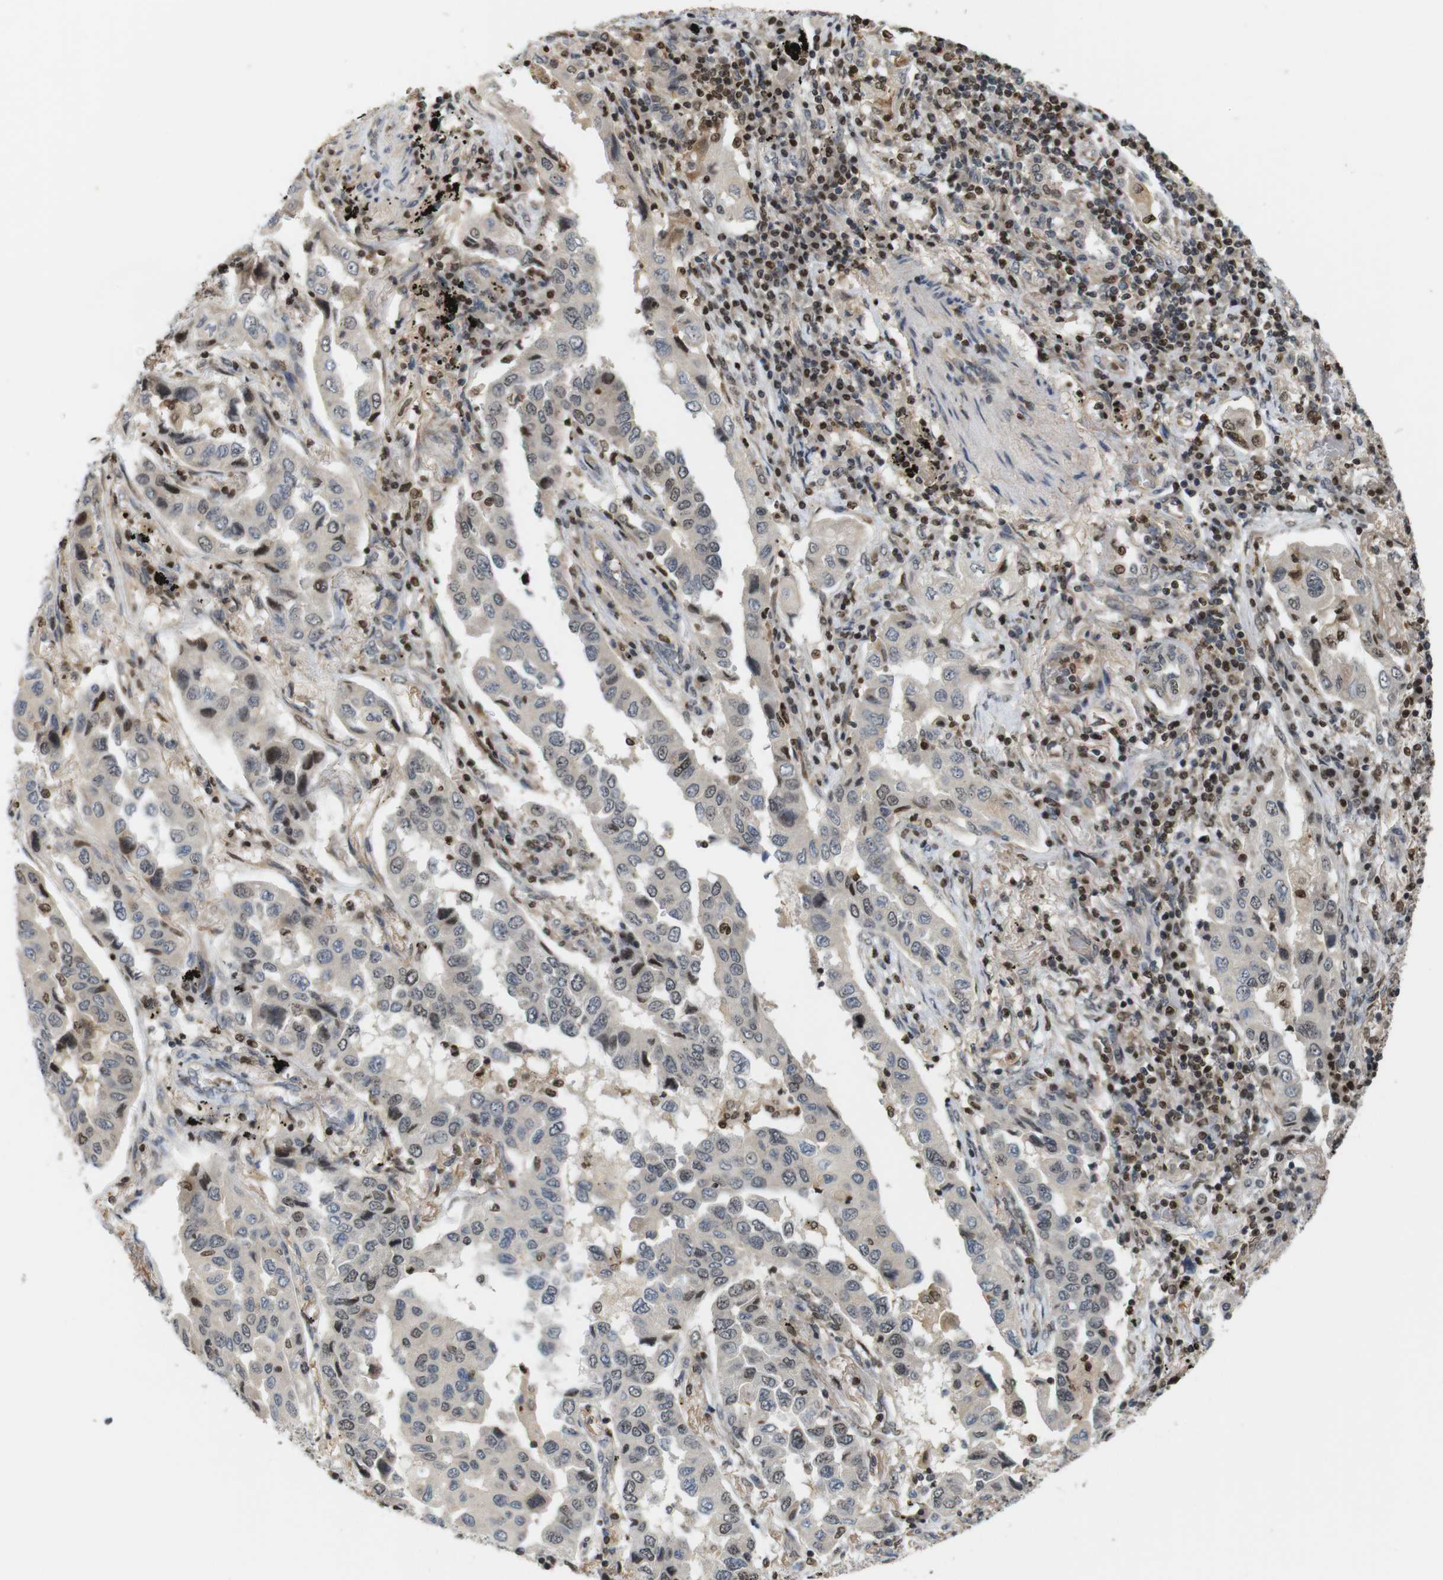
{"staining": {"intensity": "weak", "quantity": "<25%", "location": "nuclear"}, "tissue": "lung cancer", "cell_type": "Tumor cells", "image_type": "cancer", "snomed": [{"axis": "morphology", "description": "Adenocarcinoma, NOS"}, {"axis": "topography", "description": "Lung"}], "caption": "Tumor cells show no significant protein expression in adenocarcinoma (lung).", "gene": "MBD1", "patient": {"sex": "female", "age": 65}}